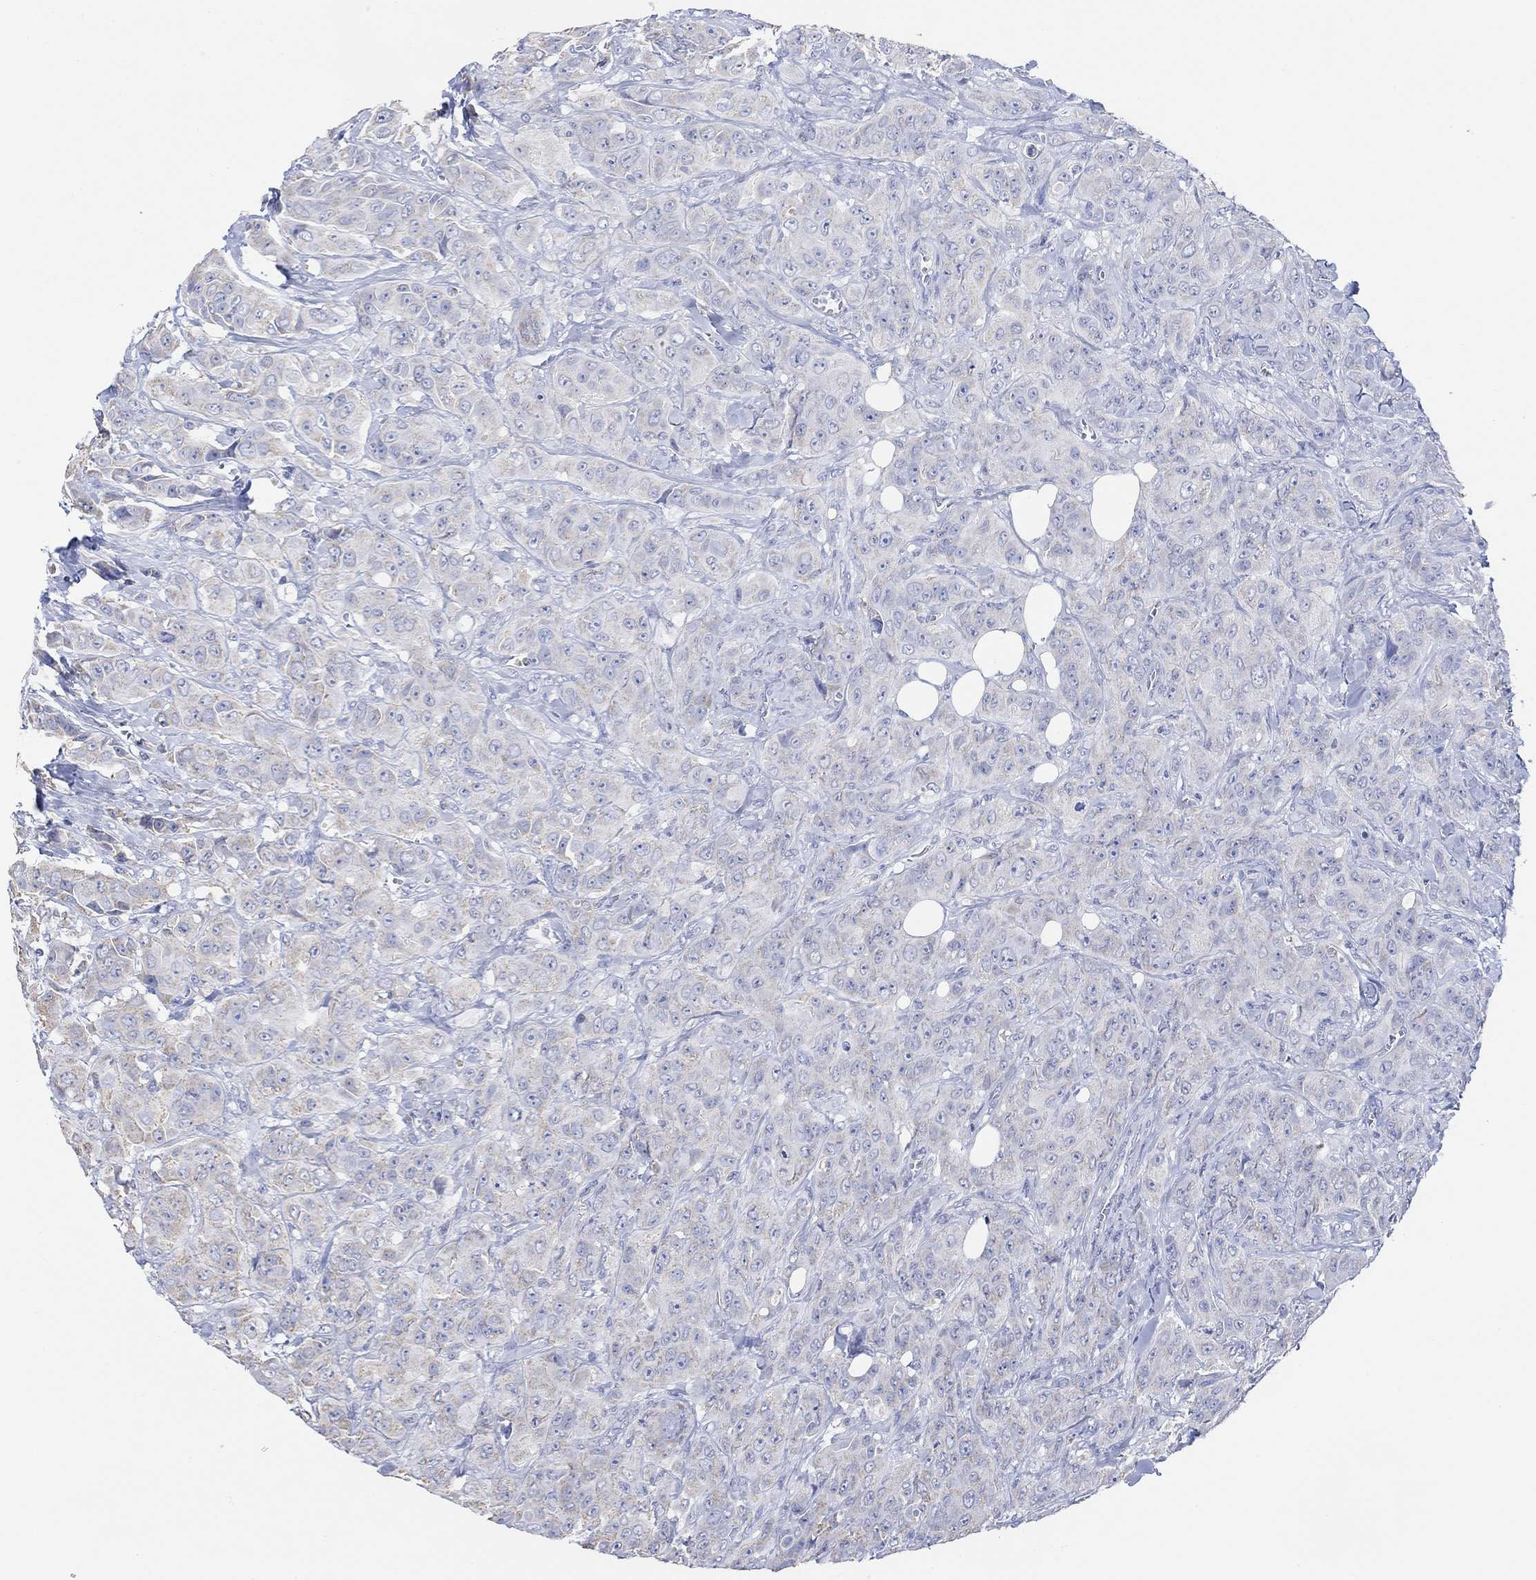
{"staining": {"intensity": "weak", "quantity": "<25%", "location": "cytoplasmic/membranous"}, "tissue": "breast cancer", "cell_type": "Tumor cells", "image_type": "cancer", "snomed": [{"axis": "morphology", "description": "Duct carcinoma"}, {"axis": "topography", "description": "Breast"}], "caption": "This is an immunohistochemistry (IHC) micrograph of breast invasive ductal carcinoma. There is no positivity in tumor cells.", "gene": "SYT12", "patient": {"sex": "female", "age": 43}}